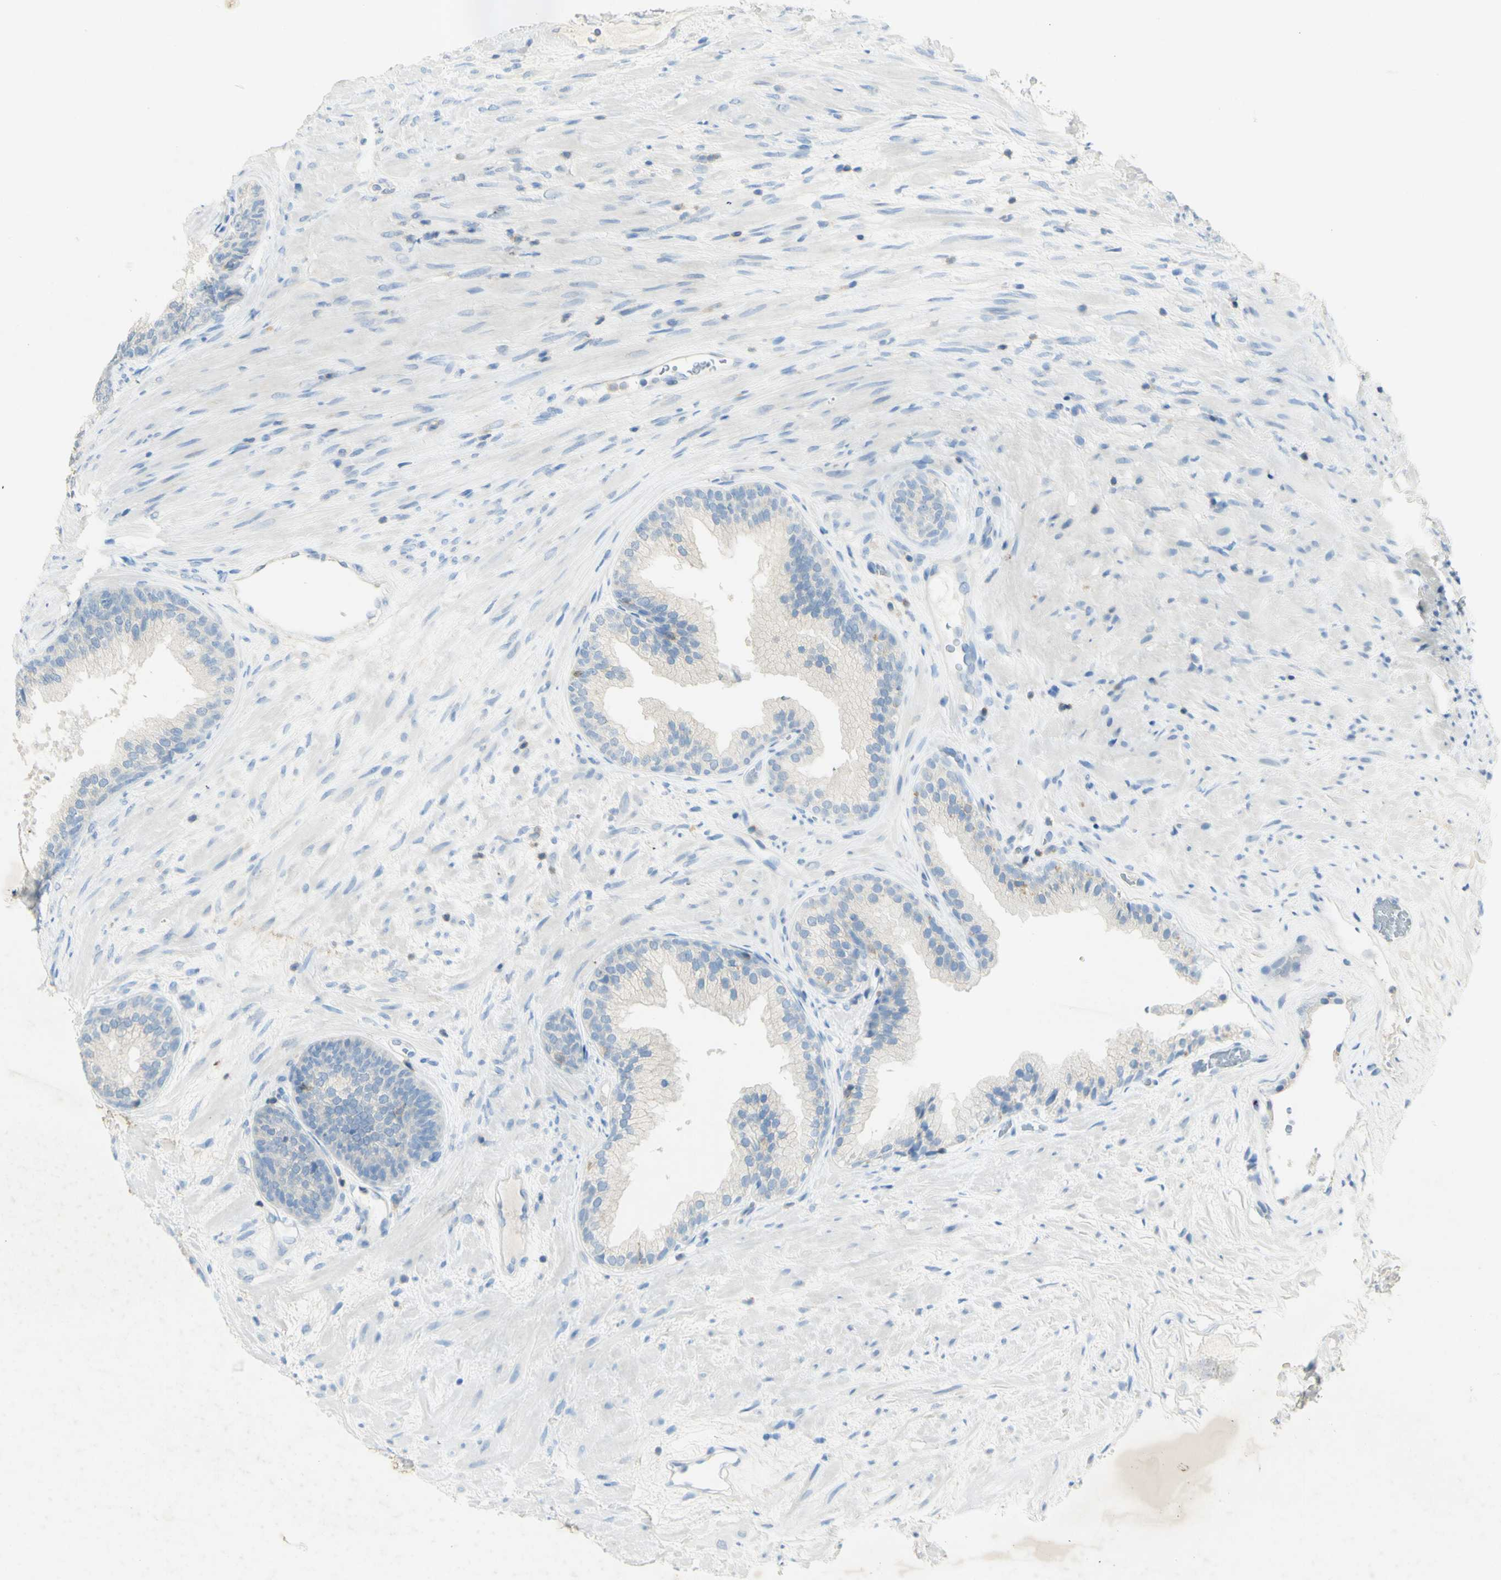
{"staining": {"intensity": "strong", "quantity": "<25%", "location": "cytoplasmic/membranous"}, "tissue": "prostate", "cell_type": "Glandular cells", "image_type": "normal", "snomed": [{"axis": "morphology", "description": "Normal tissue, NOS"}, {"axis": "topography", "description": "Prostate"}], "caption": "Prostate stained with a brown dye exhibits strong cytoplasmic/membranous positive expression in about <25% of glandular cells.", "gene": "GDF15", "patient": {"sex": "male", "age": 76}}